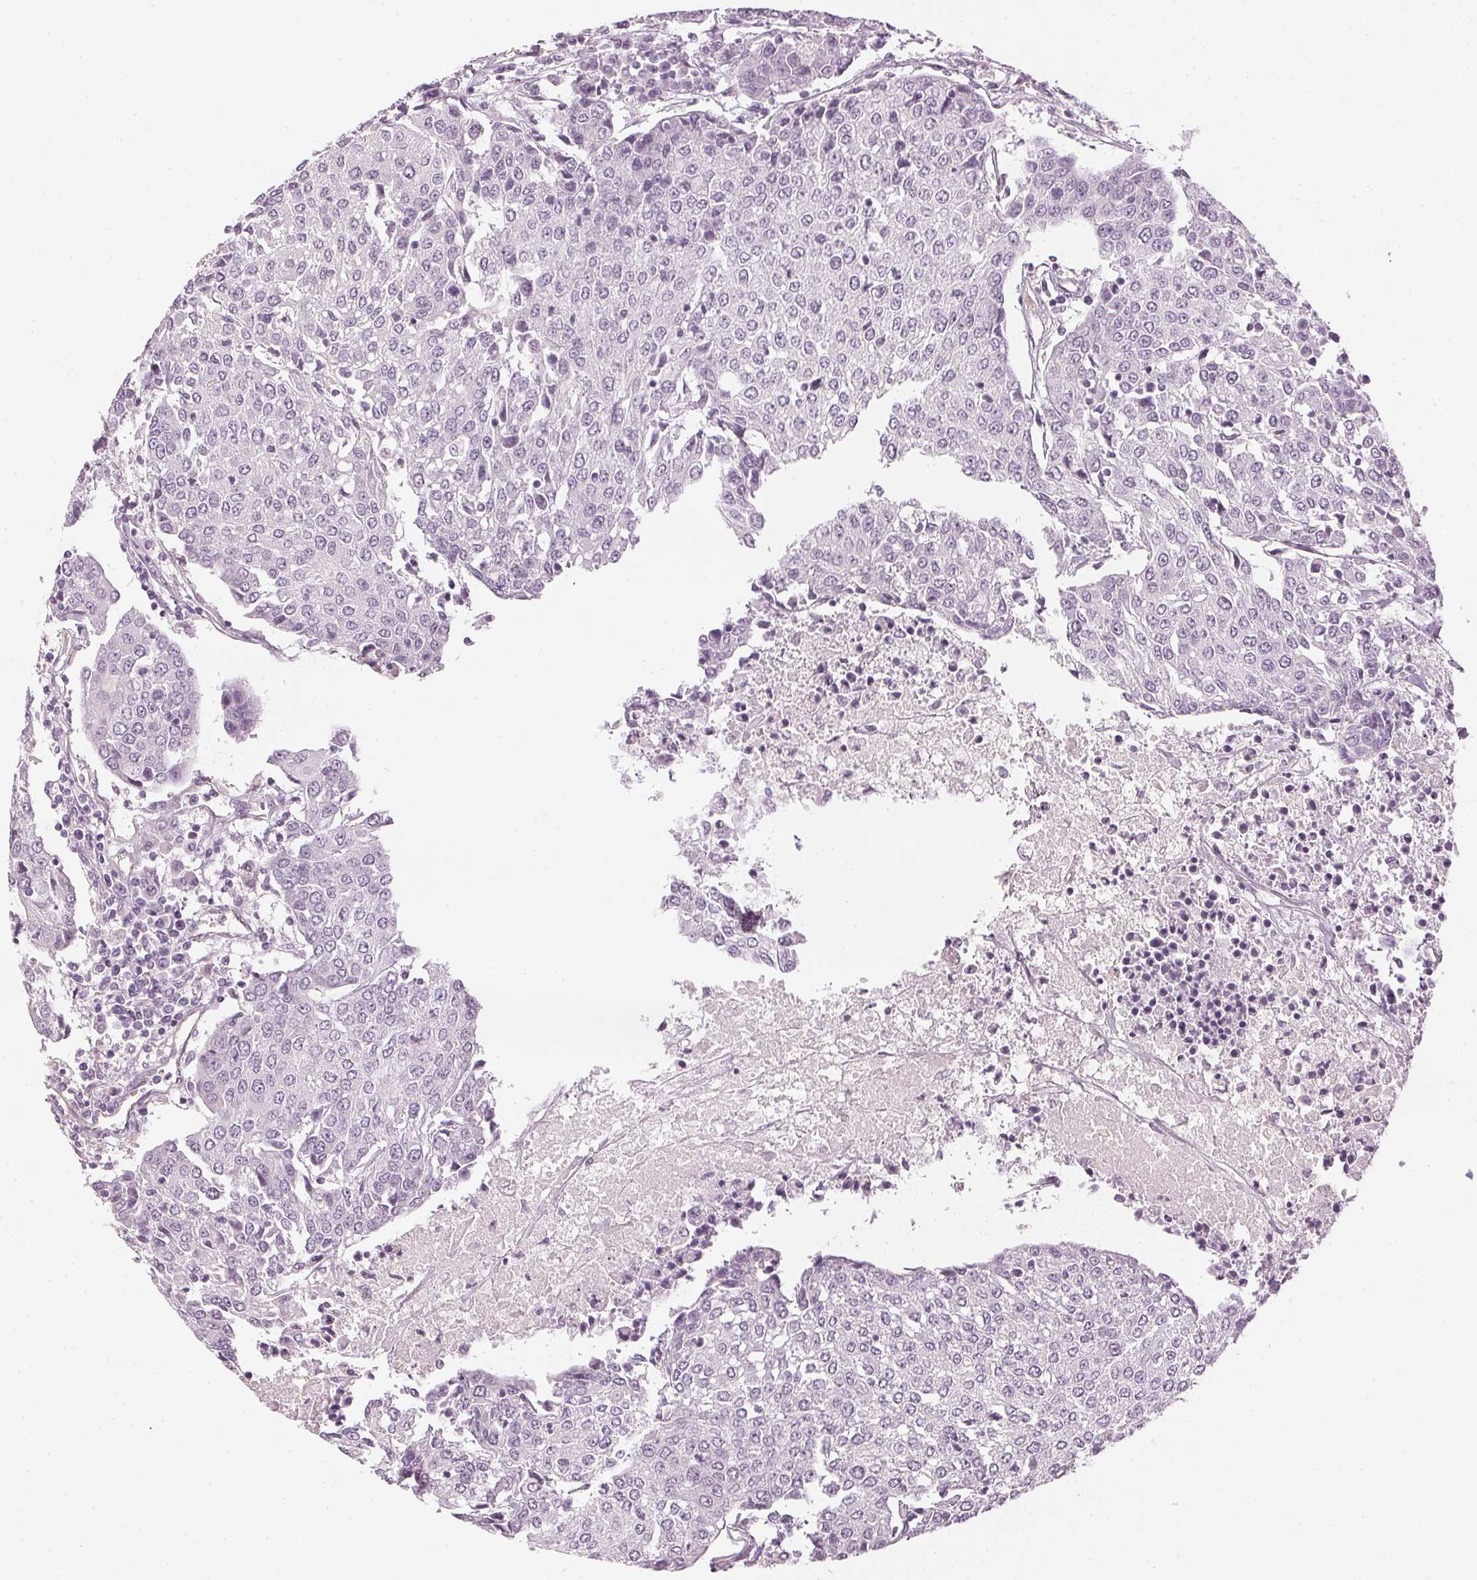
{"staining": {"intensity": "negative", "quantity": "none", "location": "none"}, "tissue": "urothelial cancer", "cell_type": "Tumor cells", "image_type": "cancer", "snomed": [{"axis": "morphology", "description": "Urothelial carcinoma, High grade"}, {"axis": "topography", "description": "Urinary bladder"}], "caption": "Immunohistochemistry (IHC) of human urothelial cancer demonstrates no positivity in tumor cells.", "gene": "APLP1", "patient": {"sex": "female", "age": 85}}